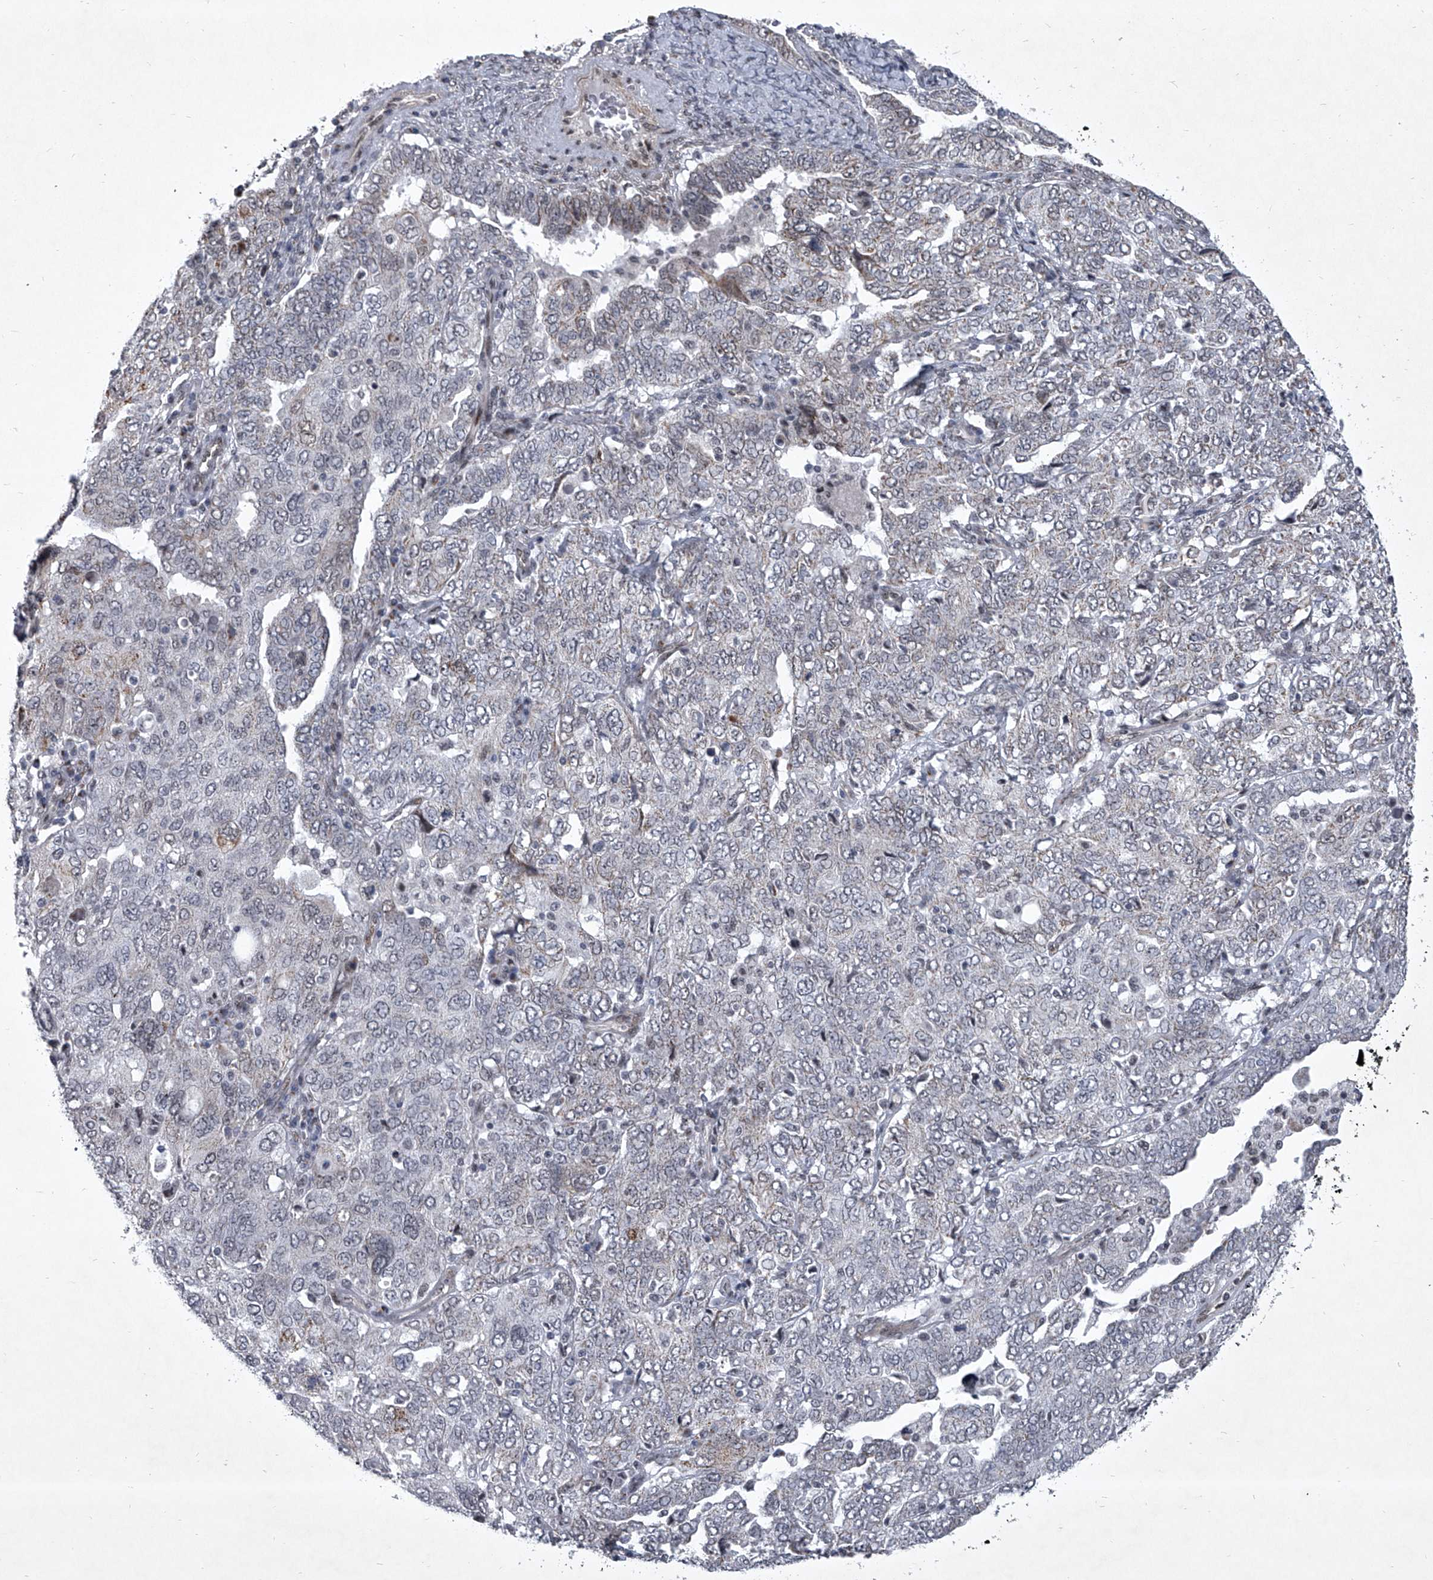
{"staining": {"intensity": "moderate", "quantity": "<25%", "location": "cytoplasmic/membranous"}, "tissue": "ovarian cancer", "cell_type": "Tumor cells", "image_type": "cancer", "snomed": [{"axis": "morphology", "description": "Carcinoma, endometroid"}, {"axis": "topography", "description": "Ovary"}], "caption": "Immunohistochemistry staining of ovarian cancer, which exhibits low levels of moderate cytoplasmic/membranous positivity in about <25% of tumor cells indicating moderate cytoplasmic/membranous protein expression. The staining was performed using DAB (brown) for protein detection and nuclei were counterstained in hematoxylin (blue).", "gene": "MLLT1", "patient": {"sex": "female", "age": 62}}